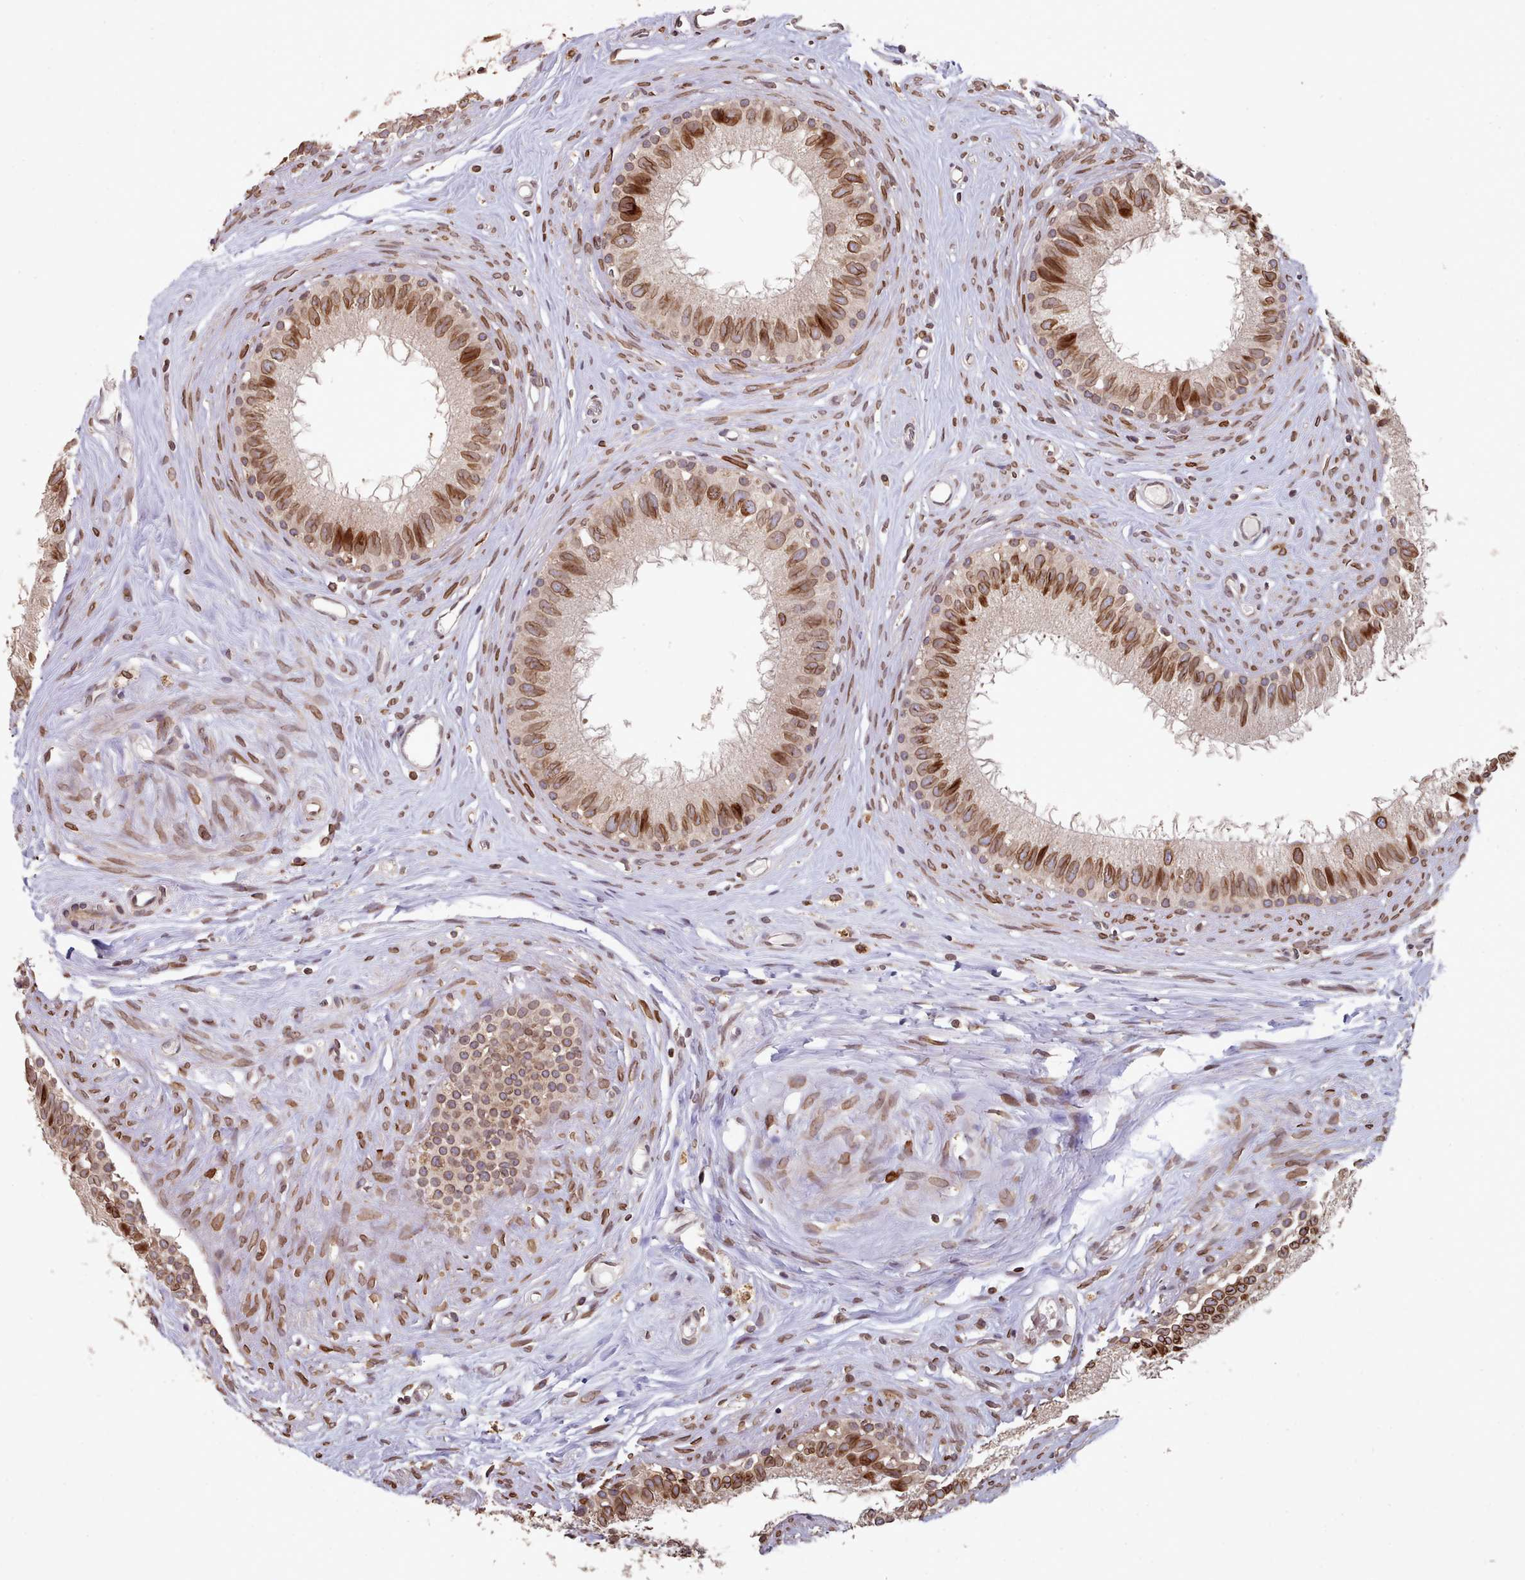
{"staining": {"intensity": "strong", "quantity": "25%-75%", "location": "cytoplasmic/membranous,nuclear"}, "tissue": "epididymis", "cell_type": "Glandular cells", "image_type": "normal", "snomed": [{"axis": "morphology", "description": "Normal tissue, NOS"}, {"axis": "topography", "description": "Epididymis"}], "caption": "DAB immunohistochemical staining of unremarkable epididymis displays strong cytoplasmic/membranous,nuclear protein positivity in about 25%-75% of glandular cells. (DAB IHC with brightfield microscopy, high magnification).", "gene": "TOR1AIP1", "patient": {"sex": "male", "age": 80}}